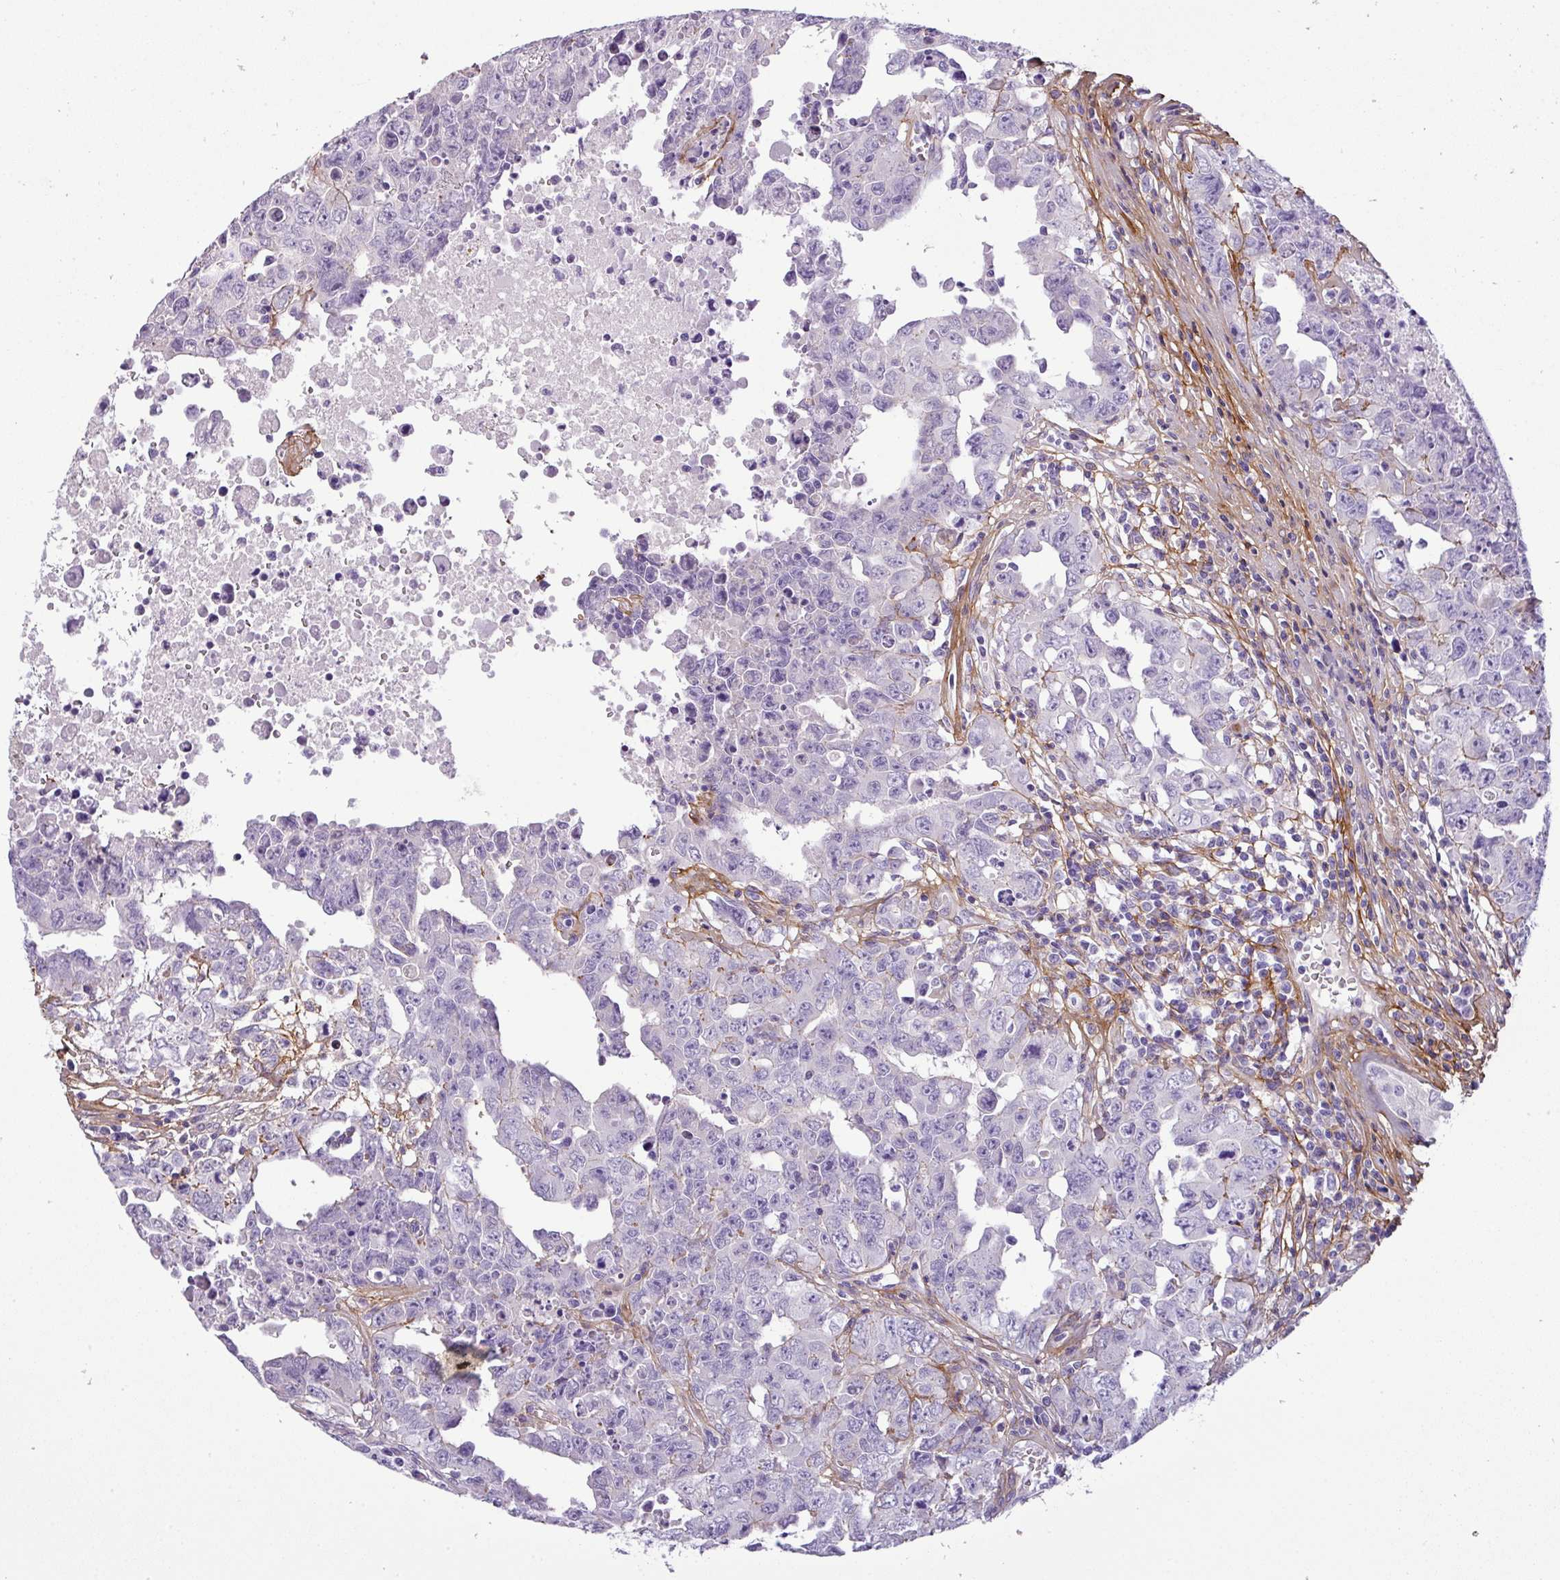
{"staining": {"intensity": "negative", "quantity": "none", "location": "none"}, "tissue": "testis cancer", "cell_type": "Tumor cells", "image_type": "cancer", "snomed": [{"axis": "morphology", "description": "Carcinoma, Embryonal, NOS"}, {"axis": "topography", "description": "Testis"}], "caption": "Histopathology image shows no protein positivity in tumor cells of testis embryonal carcinoma tissue.", "gene": "PARD6G", "patient": {"sex": "male", "age": 24}}